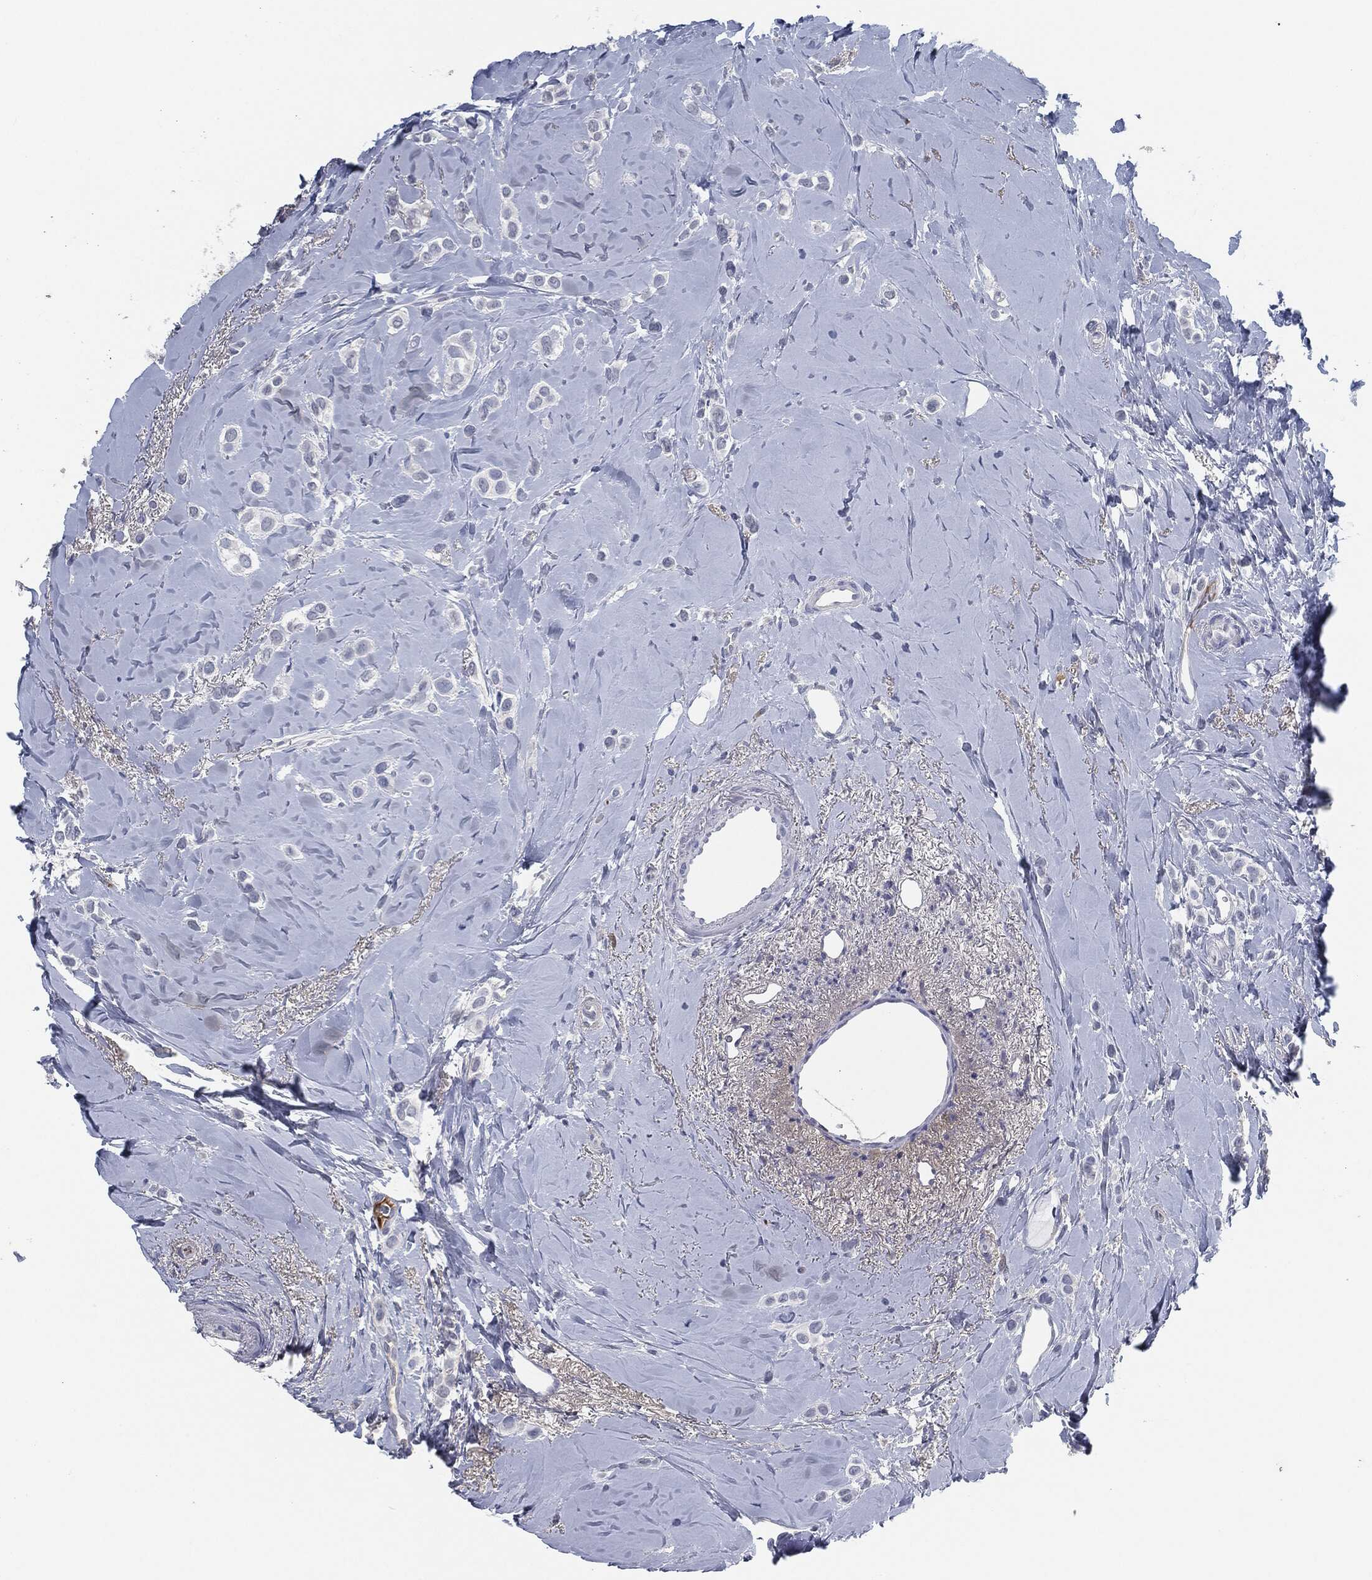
{"staining": {"intensity": "negative", "quantity": "none", "location": "none"}, "tissue": "breast cancer", "cell_type": "Tumor cells", "image_type": "cancer", "snomed": [{"axis": "morphology", "description": "Lobular carcinoma"}, {"axis": "topography", "description": "Breast"}], "caption": "Human breast lobular carcinoma stained for a protein using IHC shows no positivity in tumor cells.", "gene": "MST1", "patient": {"sex": "female", "age": 66}}